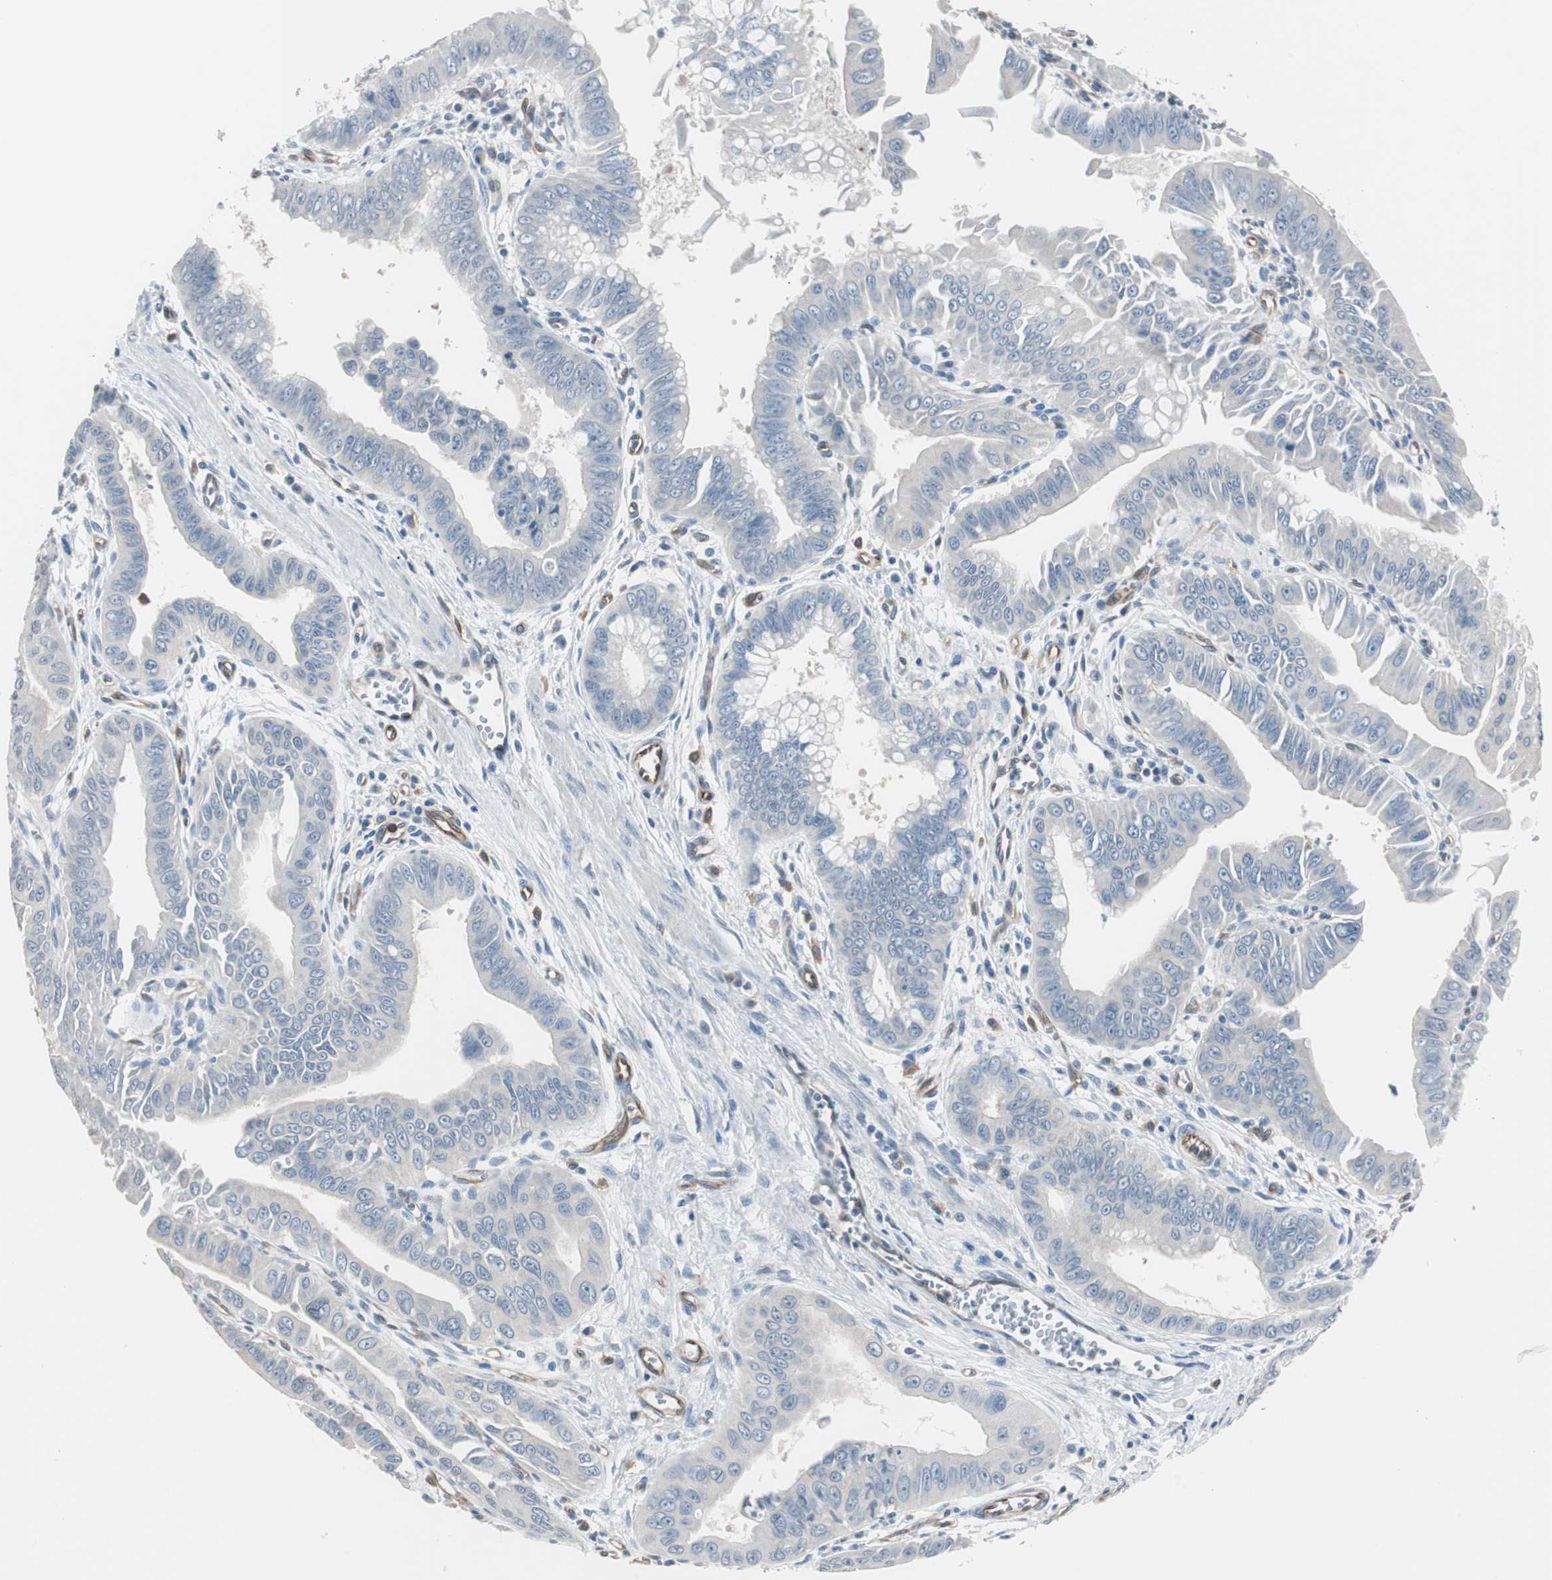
{"staining": {"intensity": "negative", "quantity": "none", "location": "none"}, "tissue": "pancreatic cancer", "cell_type": "Tumor cells", "image_type": "cancer", "snomed": [{"axis": "morphology", "description": "Normal tissue, NOS"}, {"axis": "topography", "description": "Lymph node"}], "caption": "The micrograph shows no staining of tumor cells in pancreatic cancer.", "gene": "SWAP70", "patient": {"sex": "male", "age": 50}}